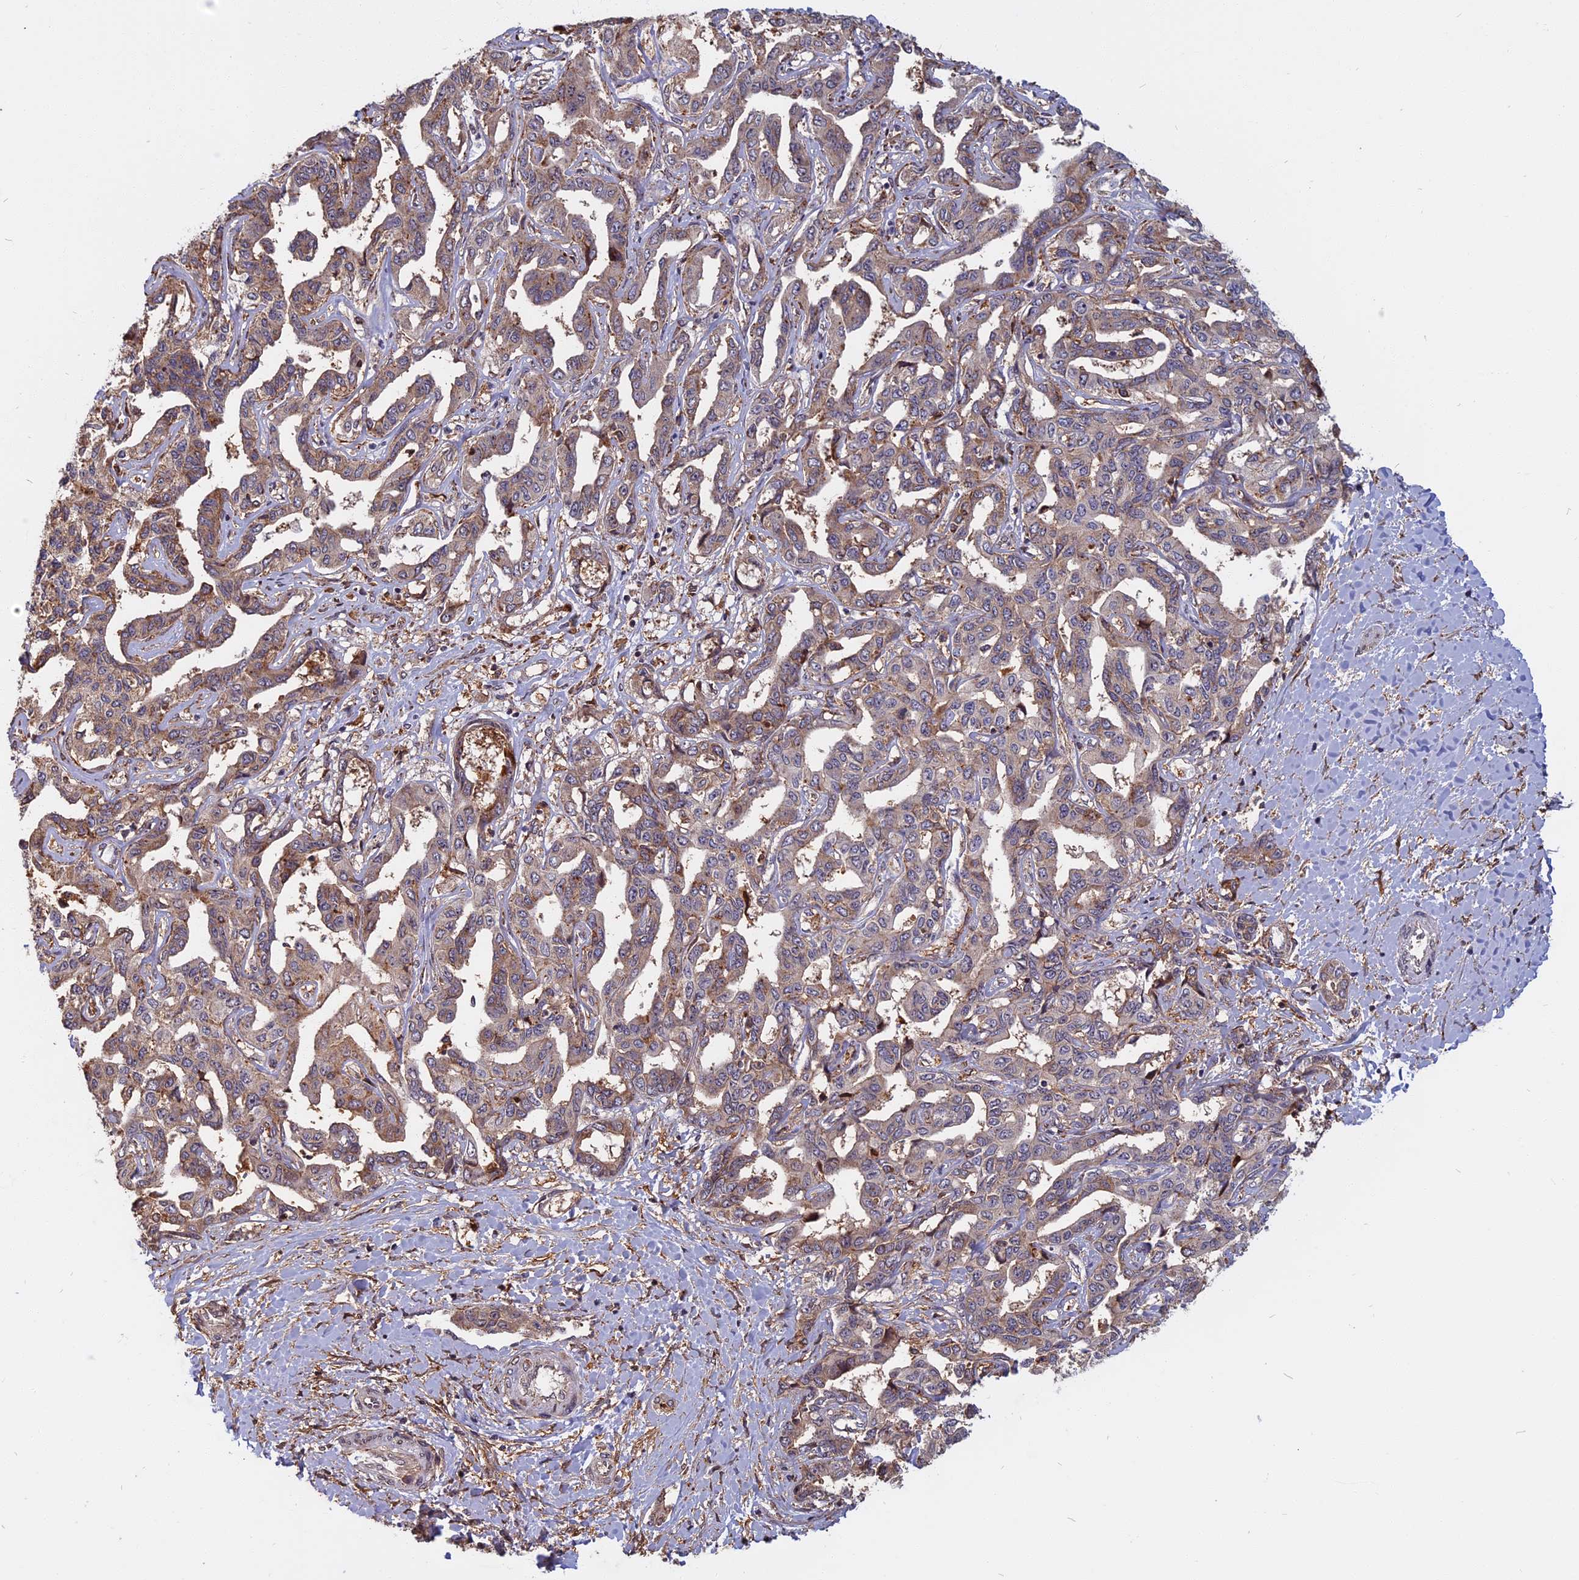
{"staining": {"intensity": "weak", "quantity": "25%-75%", "location": "cytoplasmic/membranous"}, "tissue": "liver cancer", "cell_type": "Tumor cells", "image_type": "cancer", "snomed": [{"axis": "morphology", "description": "Cholangiocarcinoma"}, {"axis": "topography", "description": "Liver"}], "caption": "Liver cholangiocarcinoma was stained to show a protein in brown. There is low levels of weak cytoplasmic/membranous staining in about 25%-75% of tumor cells.", "gene": "SPG11", "patient": {"sex": "male", "age": 59}}